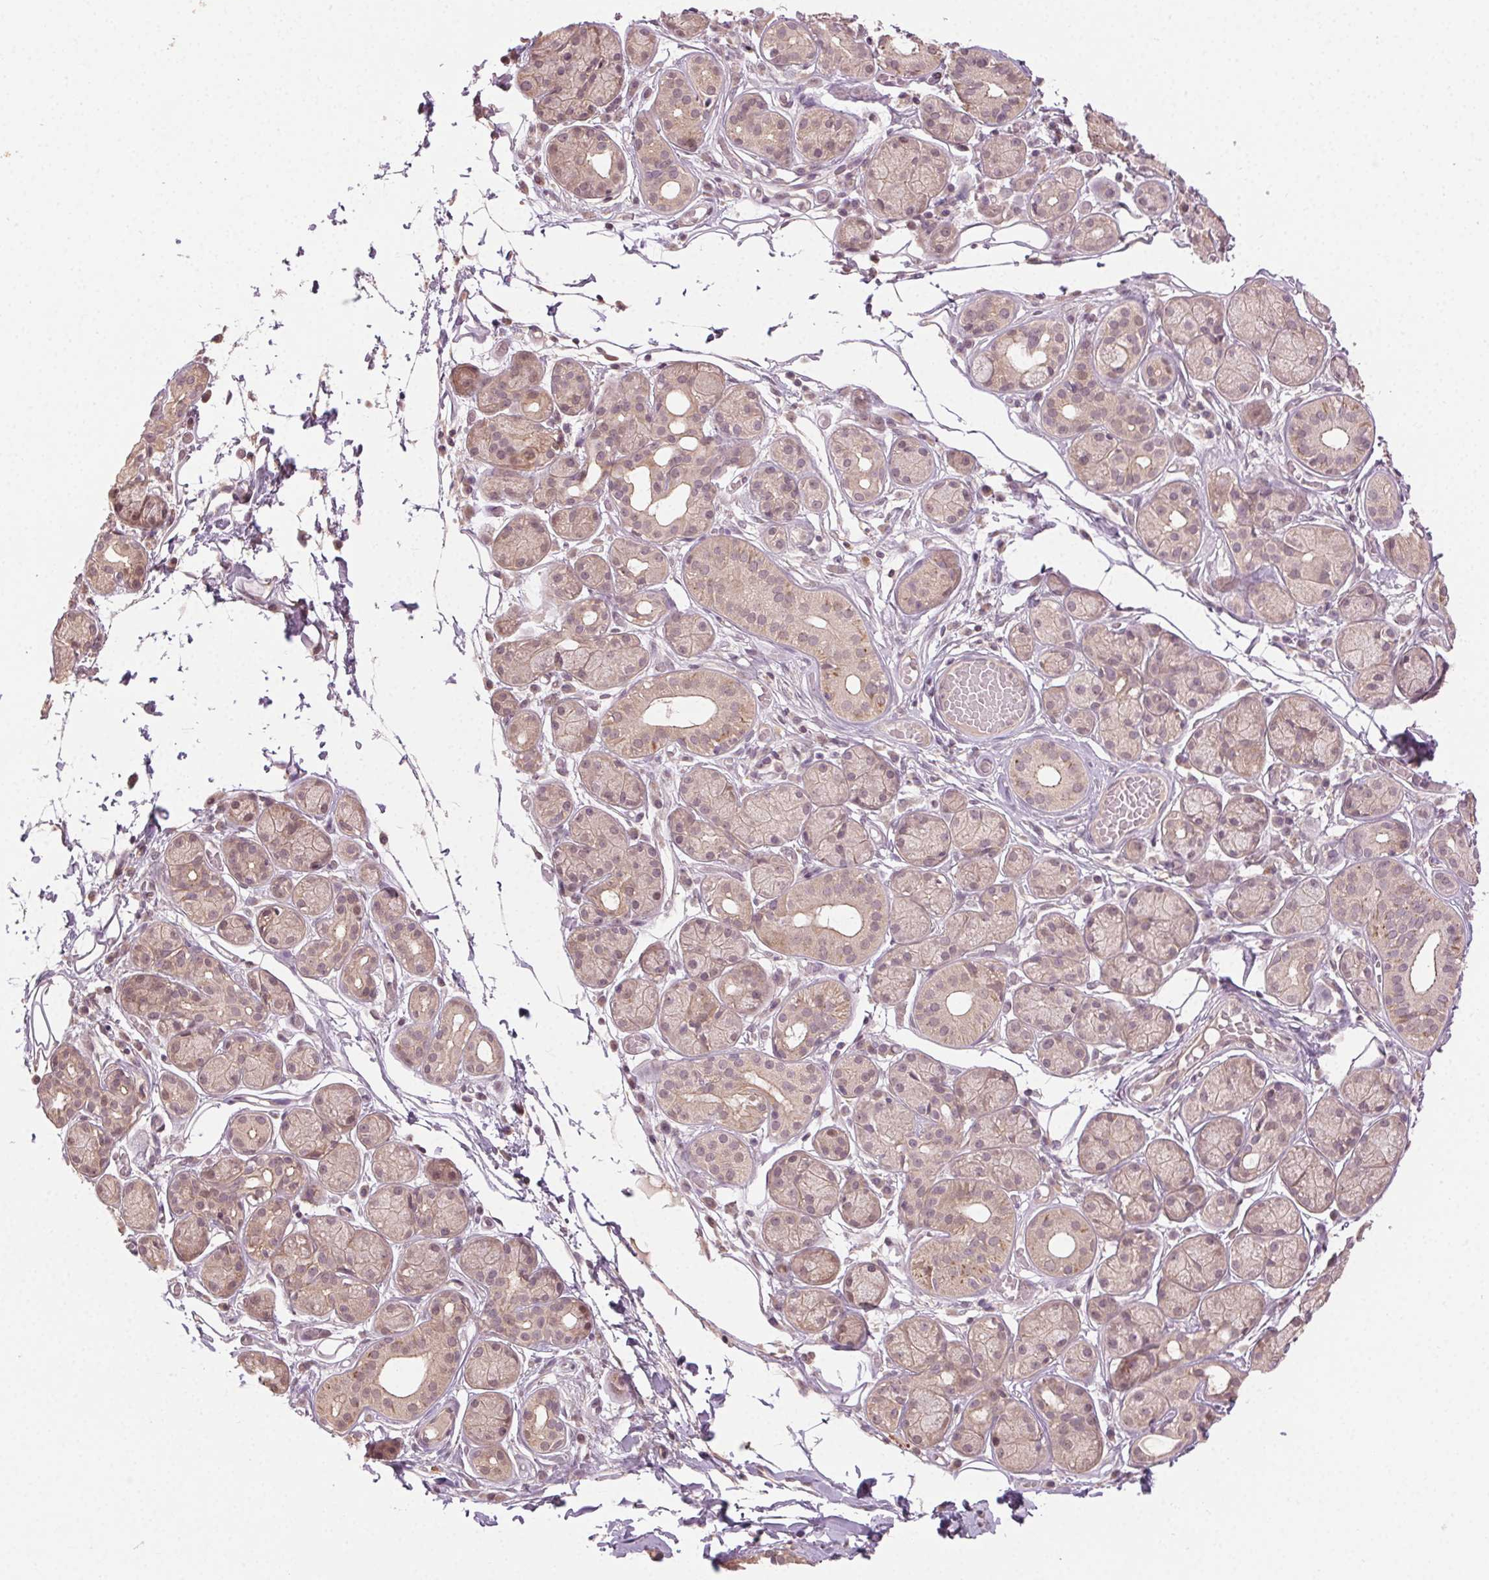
{"staining": {"intensity": "weak", "quantity": "25%-75%", "location": "cytoplasmic/membranous"}, "tissue": "salivary gland", "cell_type": "Glandular cells", "image_type": "normal", "snomed": [{"axis": "morphology", "description": "Normal tissue, NOS"}, {"axis": "topography", "description": "Salivary gland"}, {"axis": "topography", "description": "Peripheral nerve tissue"}], "caption": "The immunohistochemical stain highlights weak cytoplasmic/membranous staining in glandular cells of normal salivary gland. The staining was performed using DAB to visualize the protein expression in brown, while the nuclei were stained in blue with hematoxylin (Magnification: 20x).", "gene": "ATP1B3", "patient": {"sex": "male", "age": 71}}